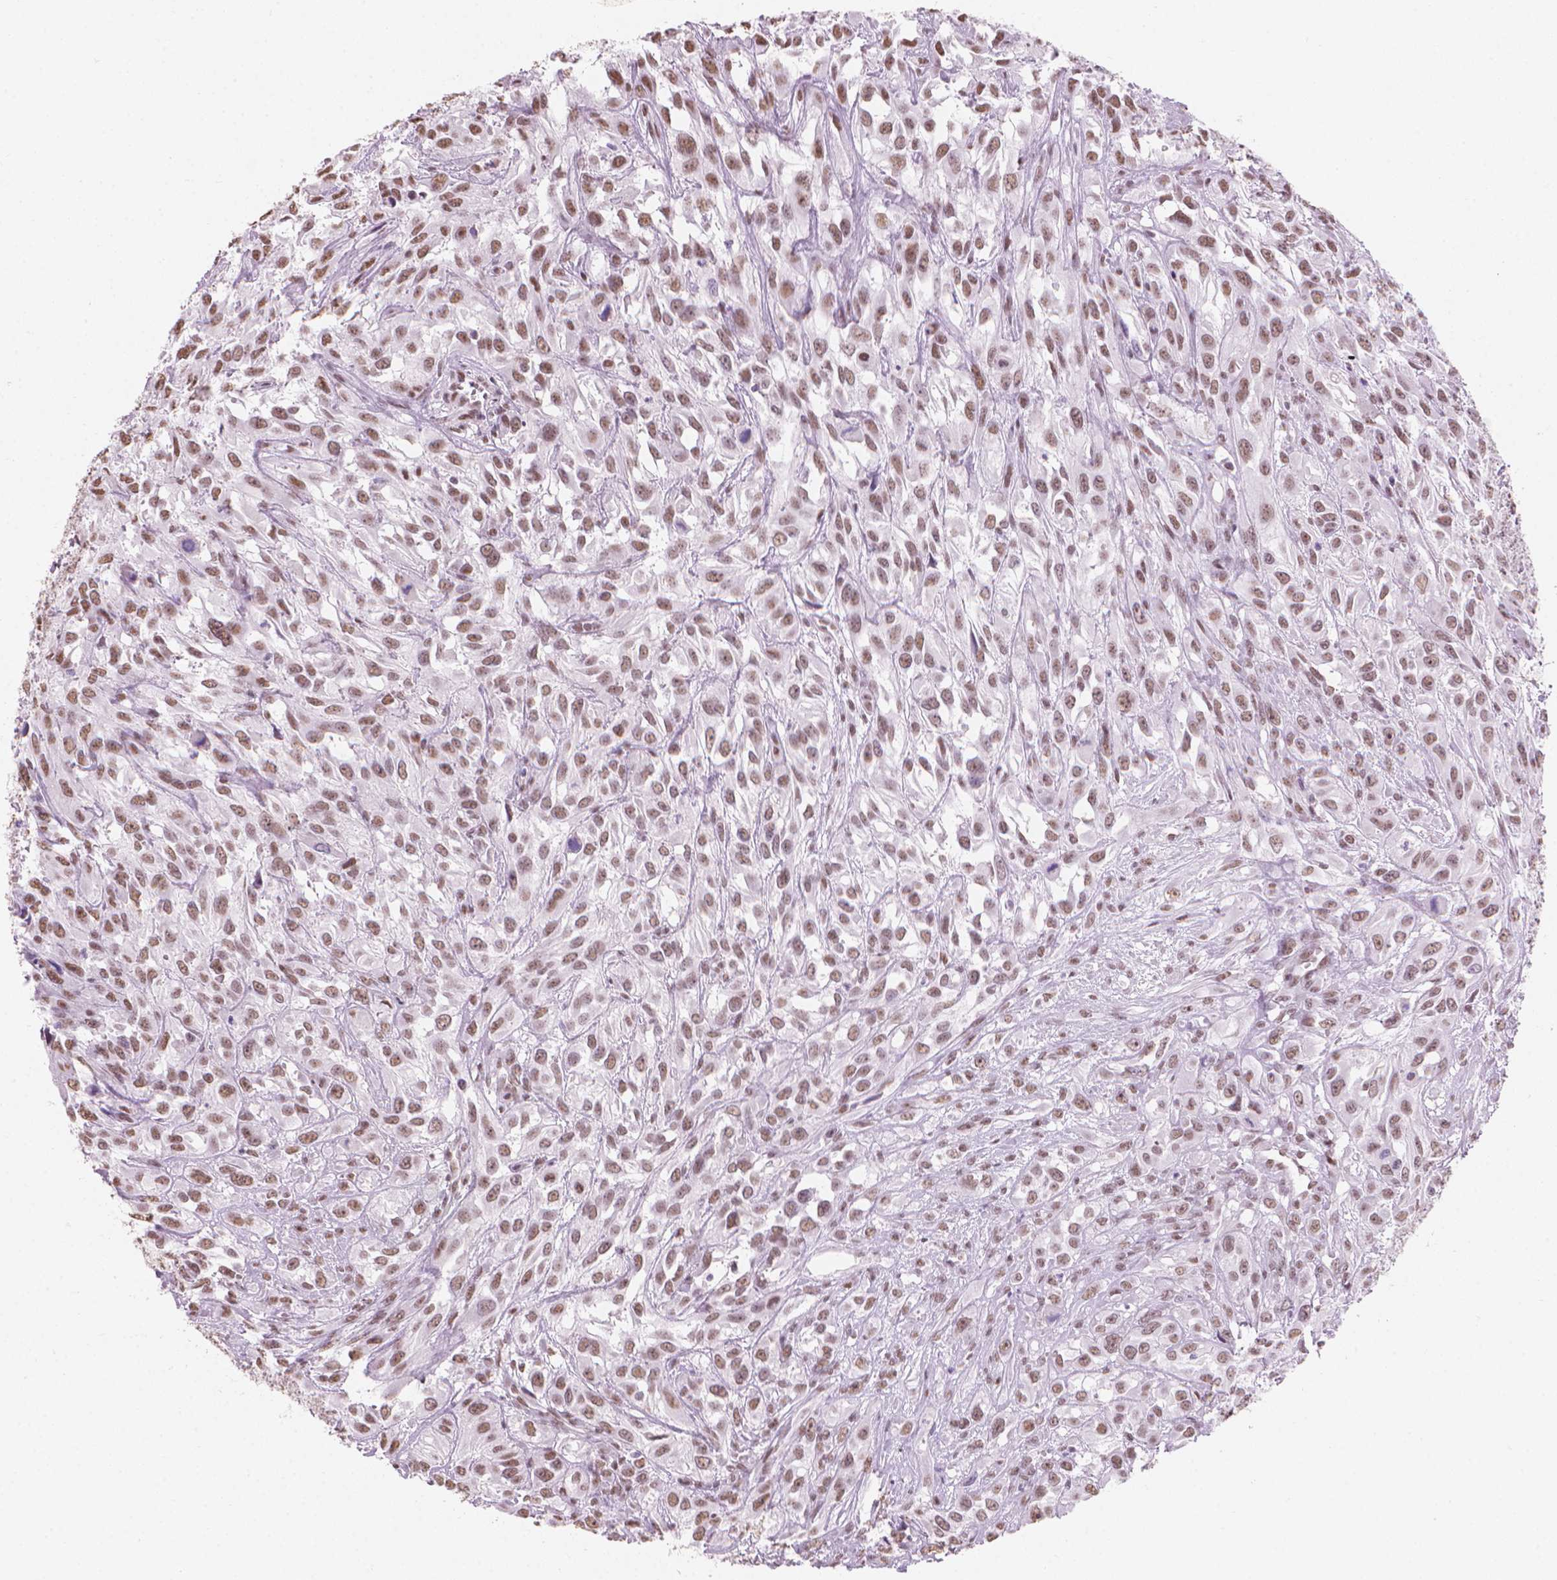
{"staining": {"intensity": "moderate", "quantity": ">75%", "location": "nuclear"}, "tissue": "urothelial cancer", "cell_type": "Tumor cells", "image_type": "cancer", "snomed": [{"axis": "morphology", "description": "Urothelial carcinoma, High grade"}, {"axis": "topography", "description": "Urinary bladder"}], "caption": "A medium amount of moderate nuclear staining is appreciated in about >75% of tumor cells in high-grade urothelial carcinoma tissue.", "gene": "PIAS2", "patient": {"sex": "male", "age": 67}}